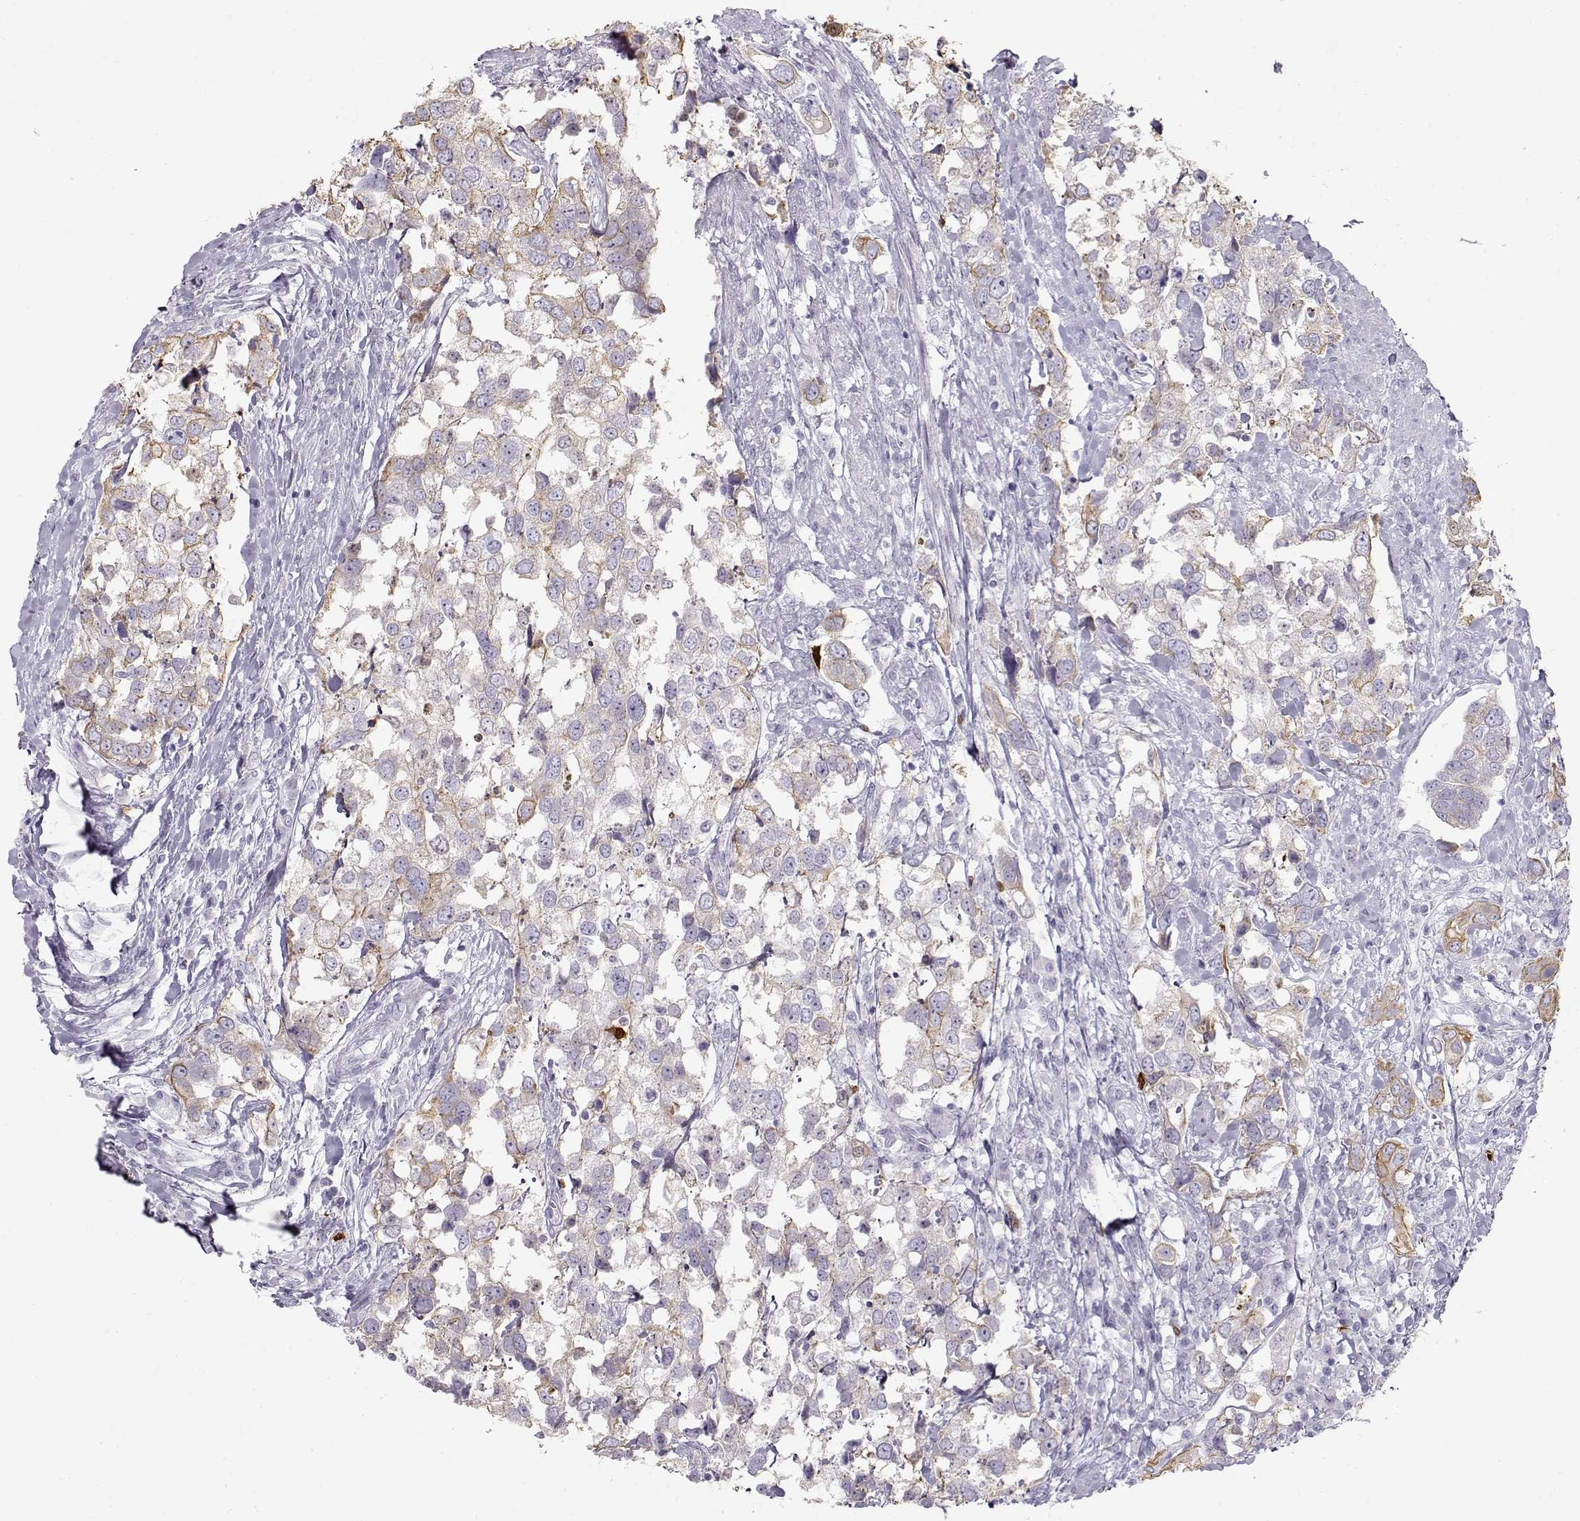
{"staining": {"intensity": "moderate", "quantity": "<25%", "location": "cytoplasmic/membranous"}, "tissue": "urothelial cancer", "cell_type": "Tumor cells", "image_type": "cancer", "snomed": [{"axis": "morphology", "description": "Urothelial carcinoma, NOS"}, {"axis": "morphology", "description": "Urothelial carcinoma, High grade"}, {"axis": "topography", "description": "Urinary bladder"}], "caption": "High-power microscopy captured an IHC micrograph of transitional cell carcinoma, revealing moderate cytoplasmic/membranous expression in approximately <25% of tumor cells. (DAB = brown stain, brightfield microscopy at high magnification).", "gene": "S100B", "patient": {"sex": "male", "age": 63}}